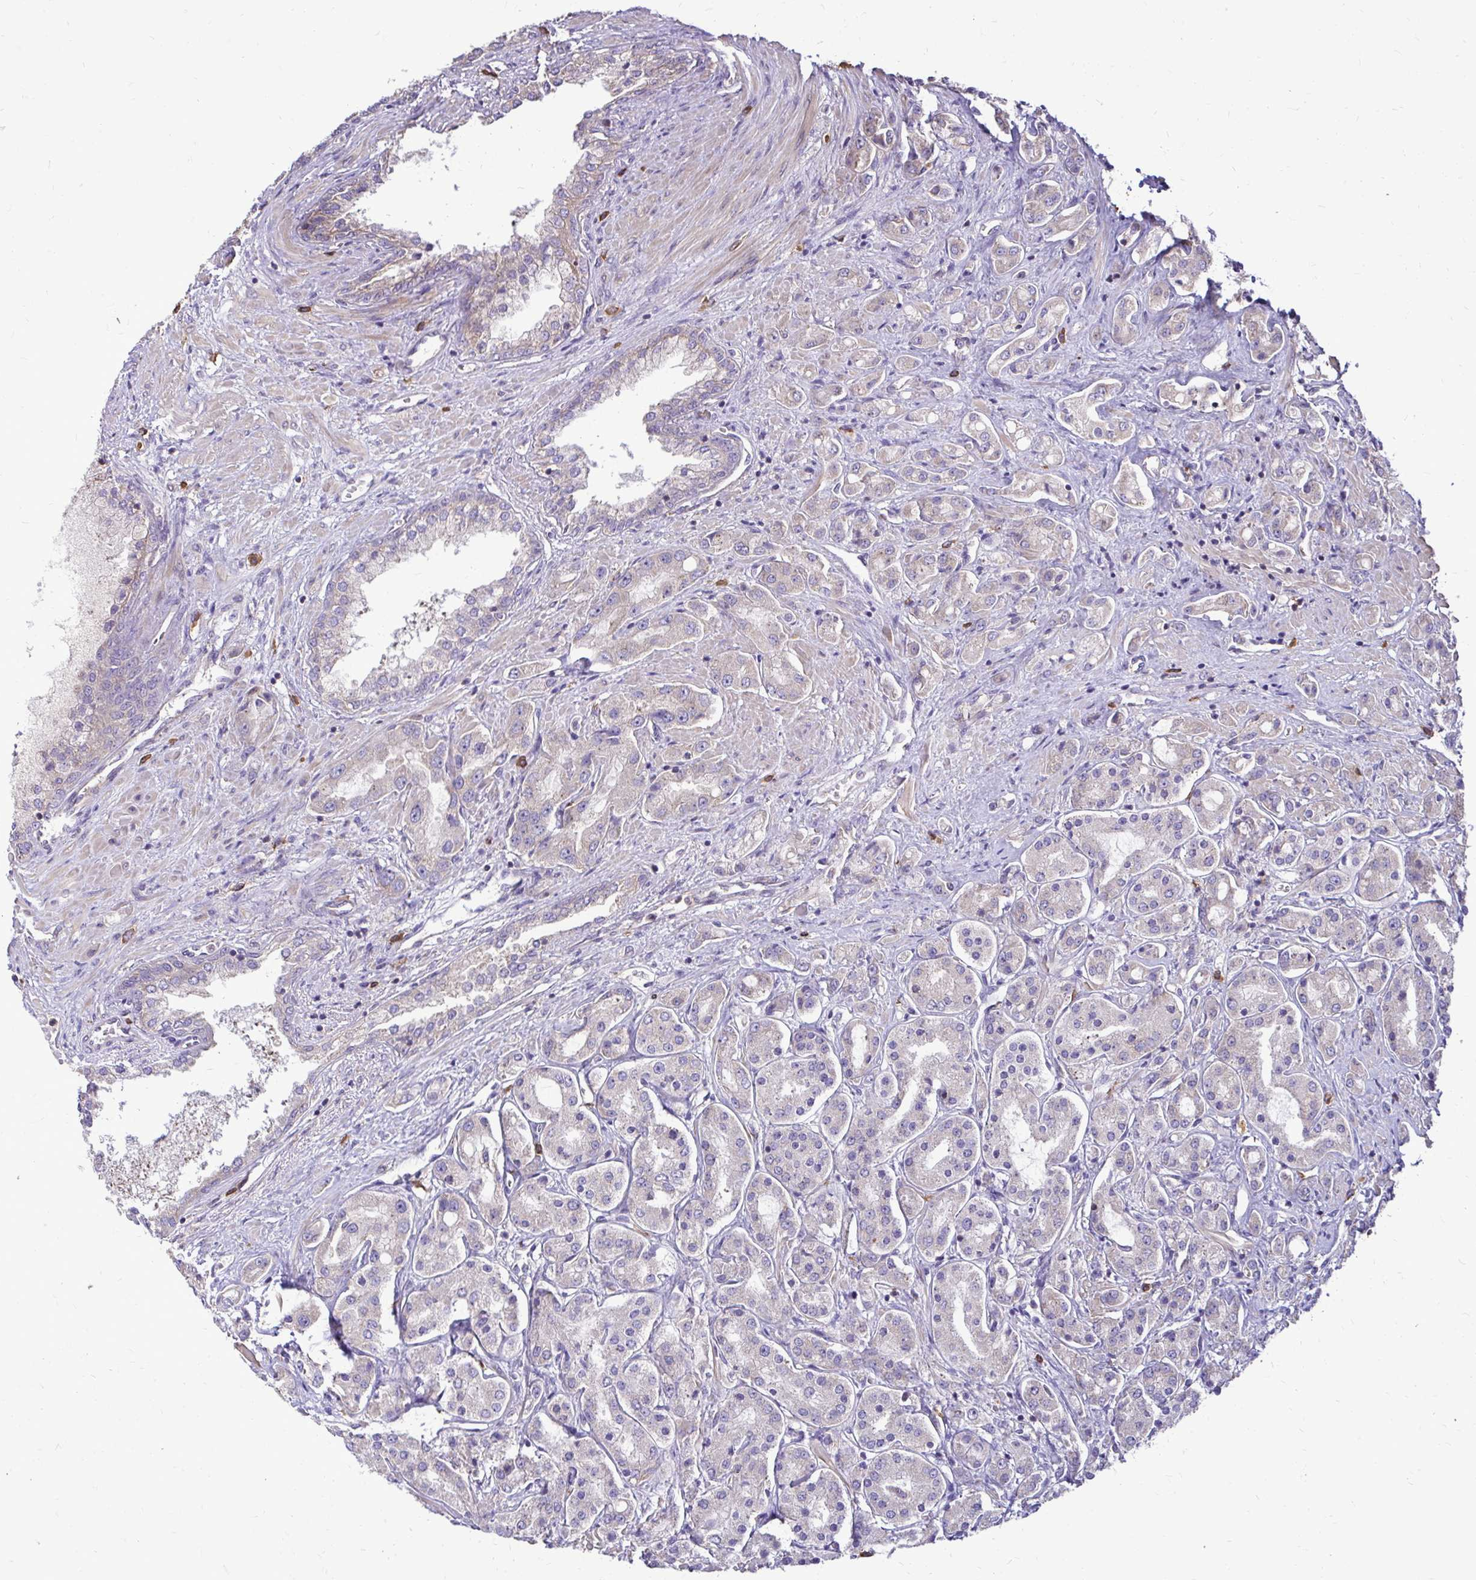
{"staining": {"intensity": "negative", "quantity": "none", "location": "none"}, "tissue": "prostate cancer", "cell_type": "Tumor cells", "image_type": "cancer", "snomed": [{"axis": "morphology", "description": "Adenocarcinoma, High grade"}, {"axis": "topography", "description": "Prostate"}], "caption": "Tumor cells are negative for brown protein staining in adenocarcinoma (high-grade) (prostate).", "gene": "FMR1", "patient": {"sex": "male", "age": 67}}